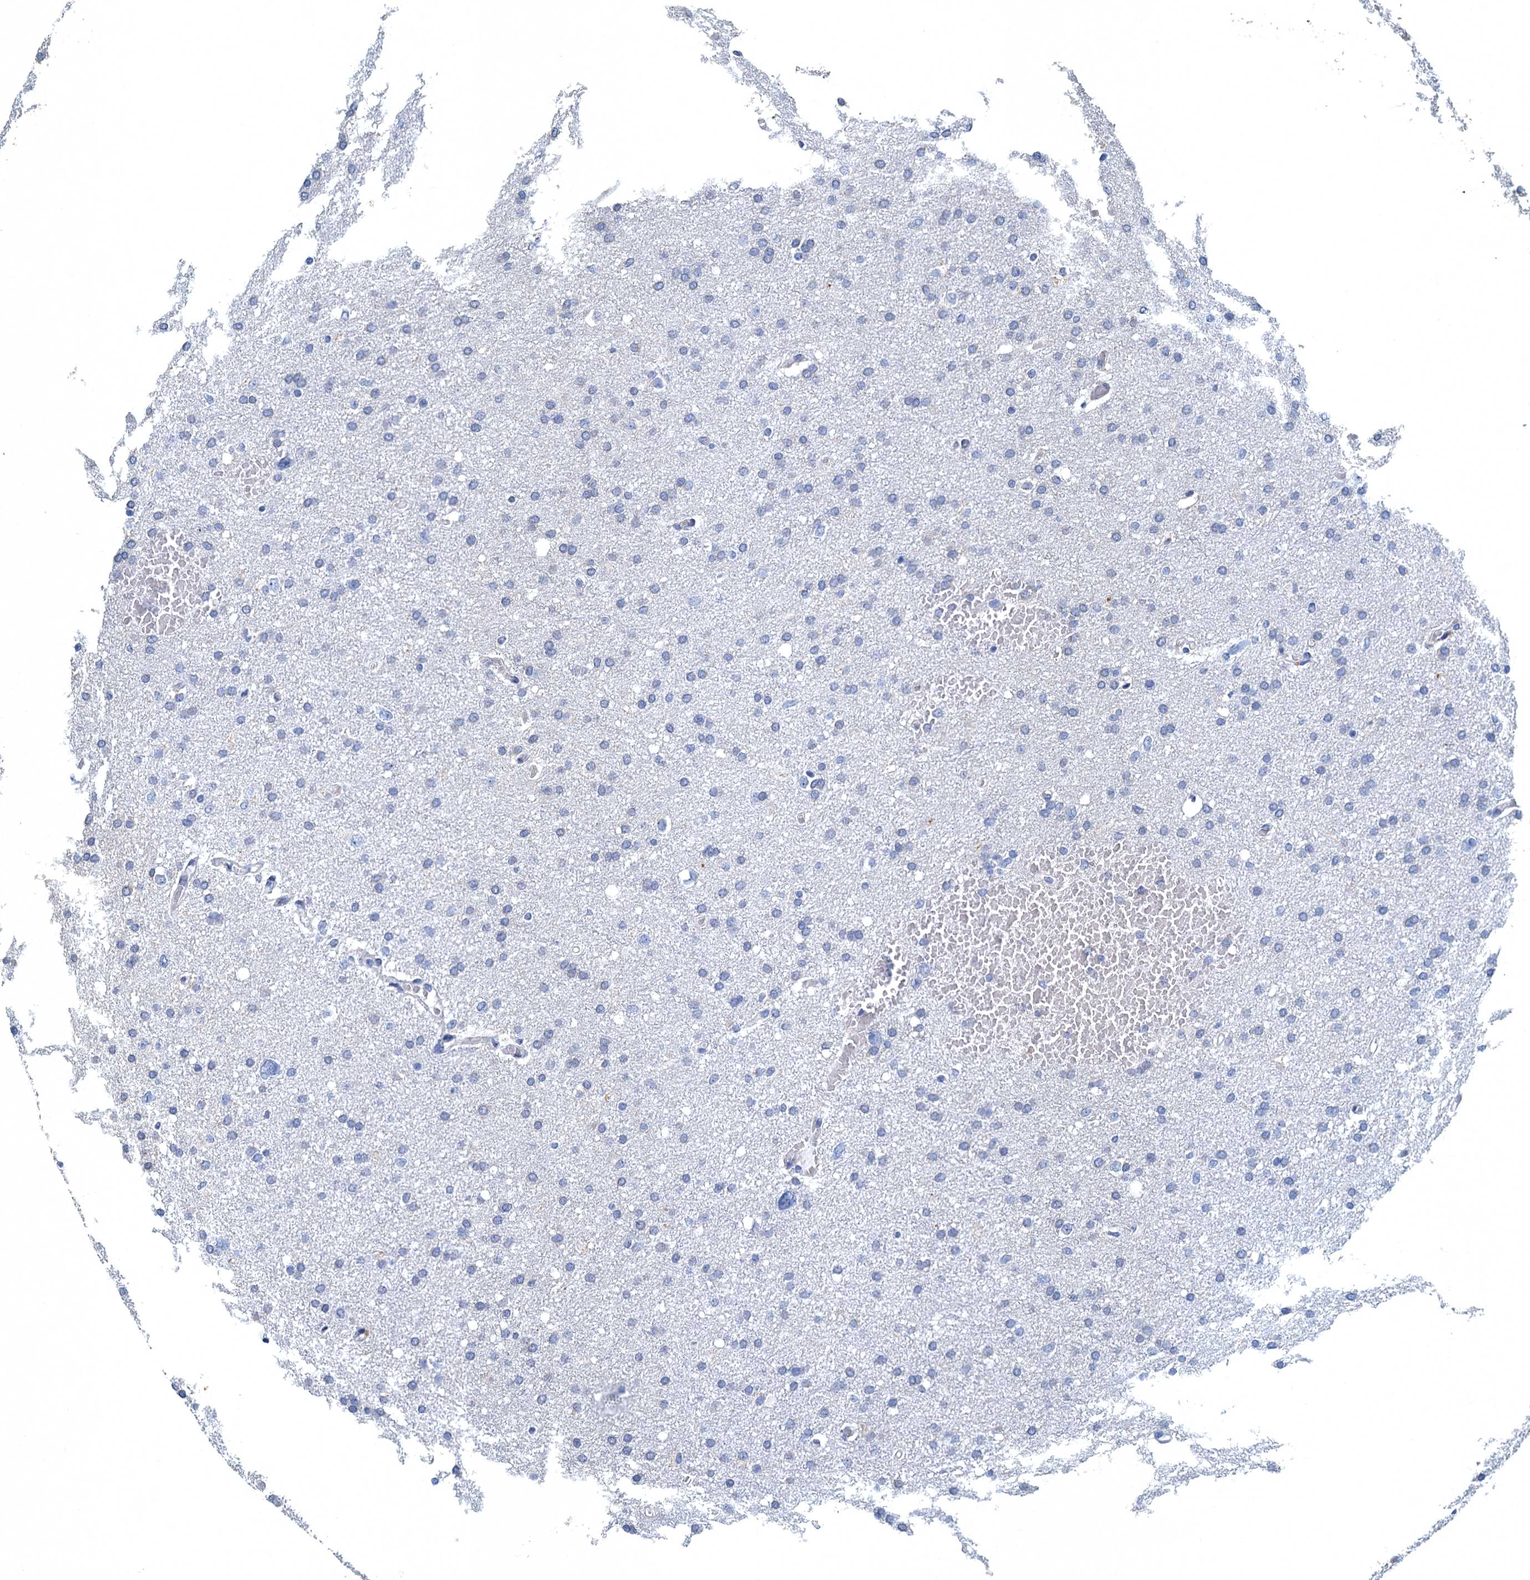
{"staining": {"intensity": "negative", "quantity": "none", "location": "none"}, "tissue": "glioma", "cell_type": "Tumor cells", "image_type": "cancer", "snomed": [{"axis": "morphology", "description": "Glioma, malignant, High grade"}, {"axis": "topography", "description": "Cerebral cortex"}], "caption": "This micrograph is of high-grade glioma (malignant) stained with immunohistochemistry (IHC) to label a protein in brown with the nuclei are counter-stained blue. There is no staining in tumor cells.", "gene": "GADL1", "patient": {"sex": "female", "age": 36}}